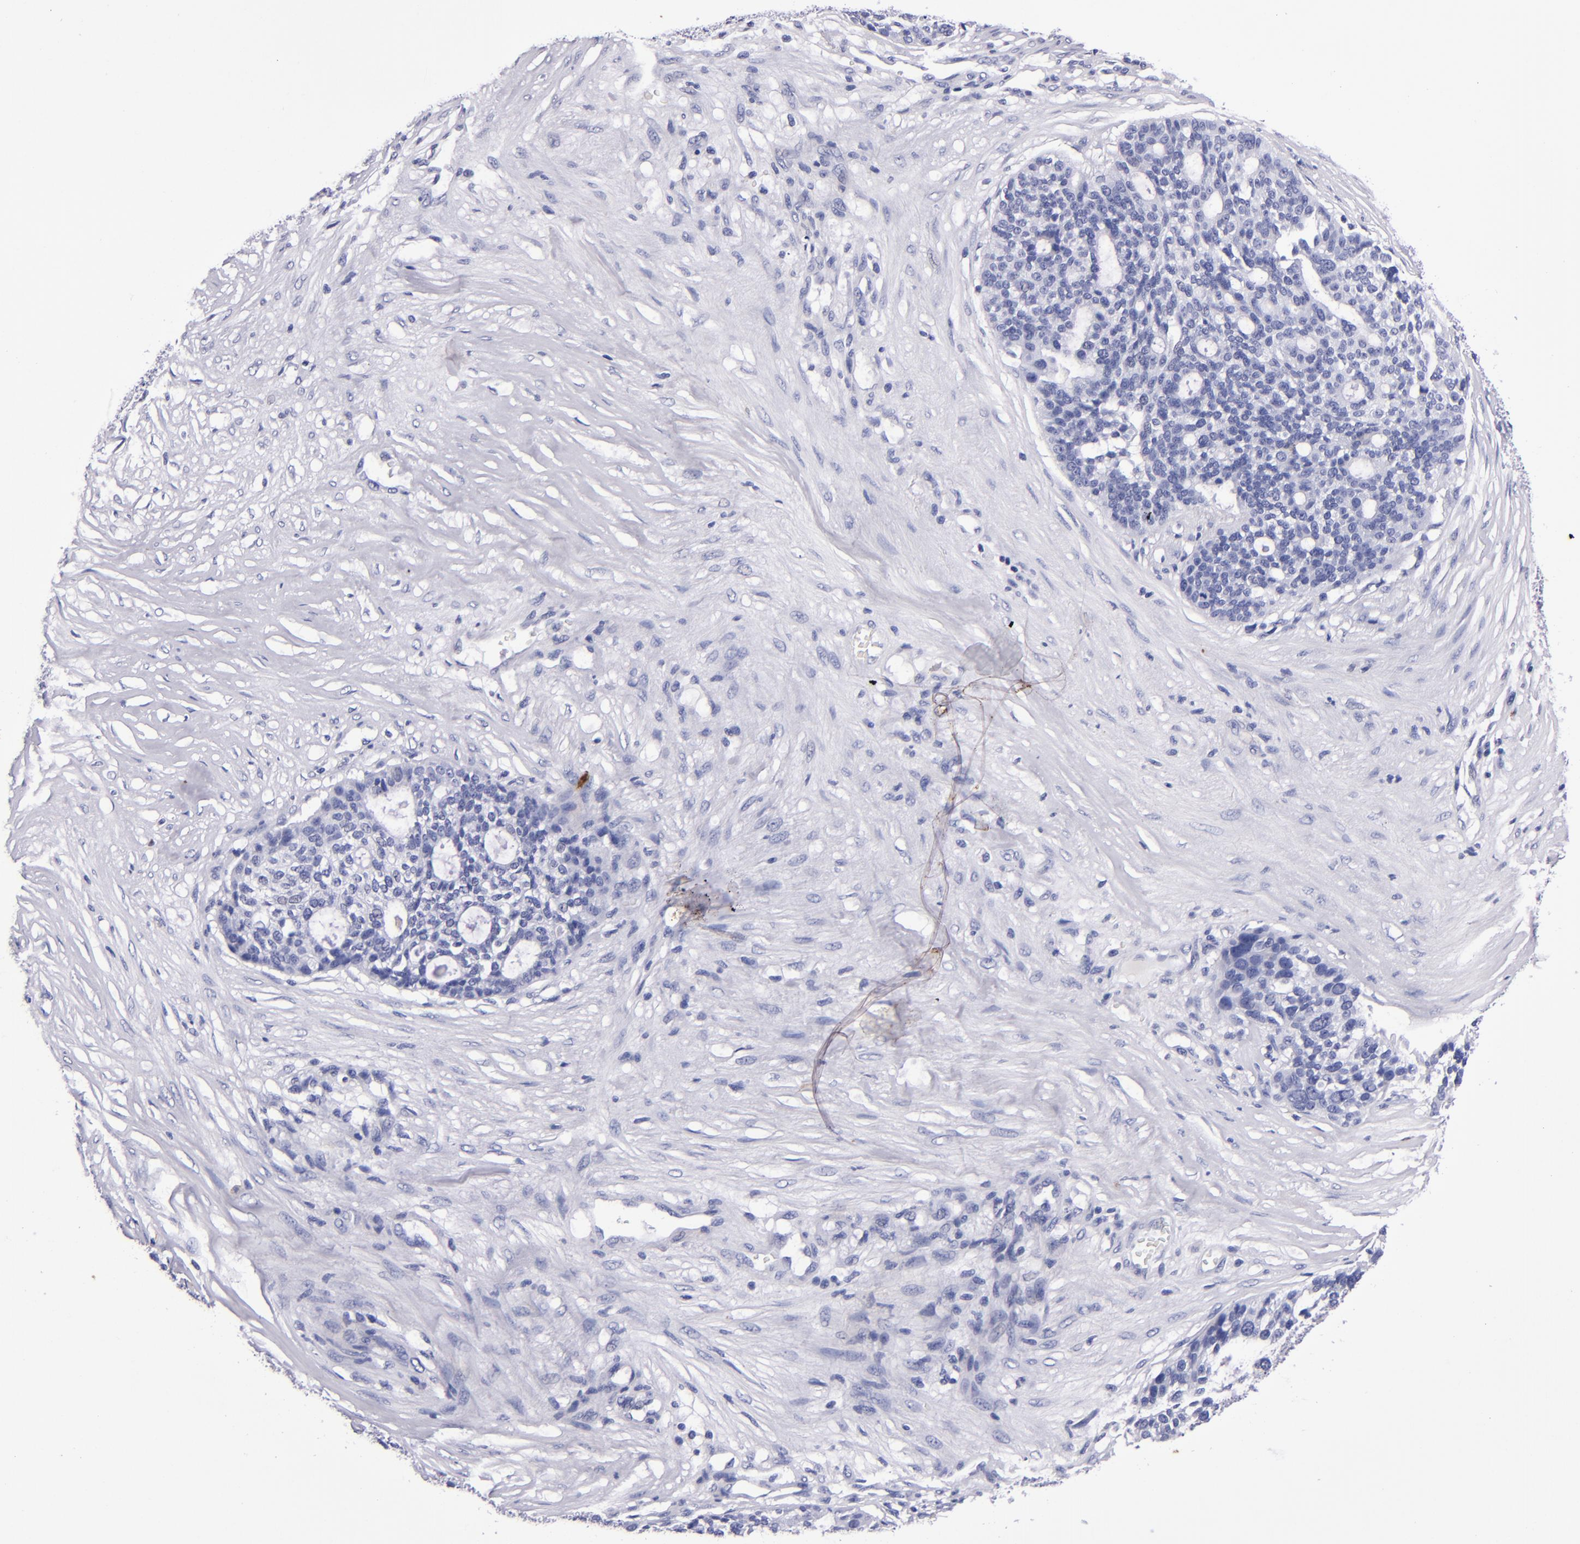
{"staining": {"intensity": "negative", "quantity": "none", "location": "none"}, "tissue": "ovarian cancer", "cell_type": "Tumor cells", "image_type": "cancer", "snomed": [{"axis": "morphology", "description": "Cystadenocarcinoma, serous, NOS"}, {"axis": "topography", "description": "Ovary"}], "caption": "DAB immunohistochemical staining of human serous cystadenocarcinoma (ovarian) exhibits no significant positivity in tumor cells.", "gene": "S100A8", "patient": {"sex": "female", "age": 59}}